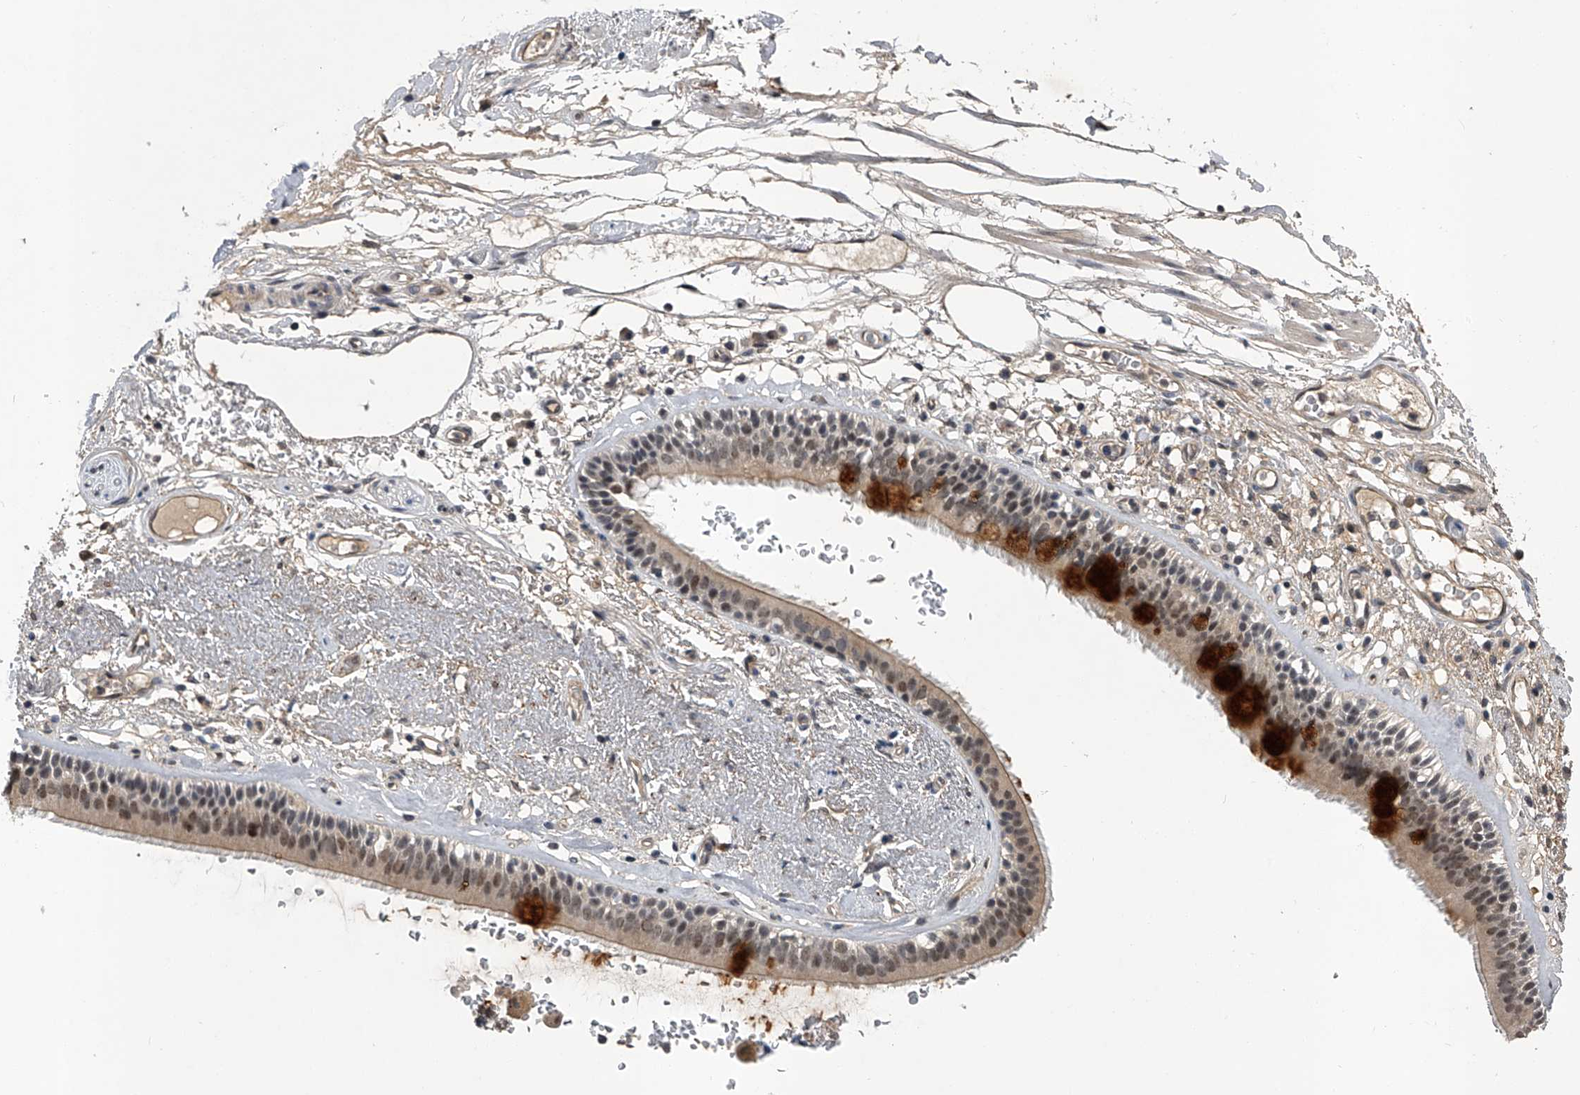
{"staining": {"intensity": "weak", "quantity": "25%-75%", "location": "cytoplasmic/membranous"}, "tissue": "adipose tissue", "cell_type": "Adipocytes", "image_type": "normal", "snomed": [{"axis": "morphology", "description": "Normal tissue, NOS"}, {"axis": "topography", "description": "Cartilage tissue"}], "caption": "Adipose tissue stained with immunohistochemistry demonstrates weak cytoplasmic/membranous staining in approximately 25%-75% of adipocytes.", "gene": "SLC12A8", "patient": {"sex": "female", "age": 63}}